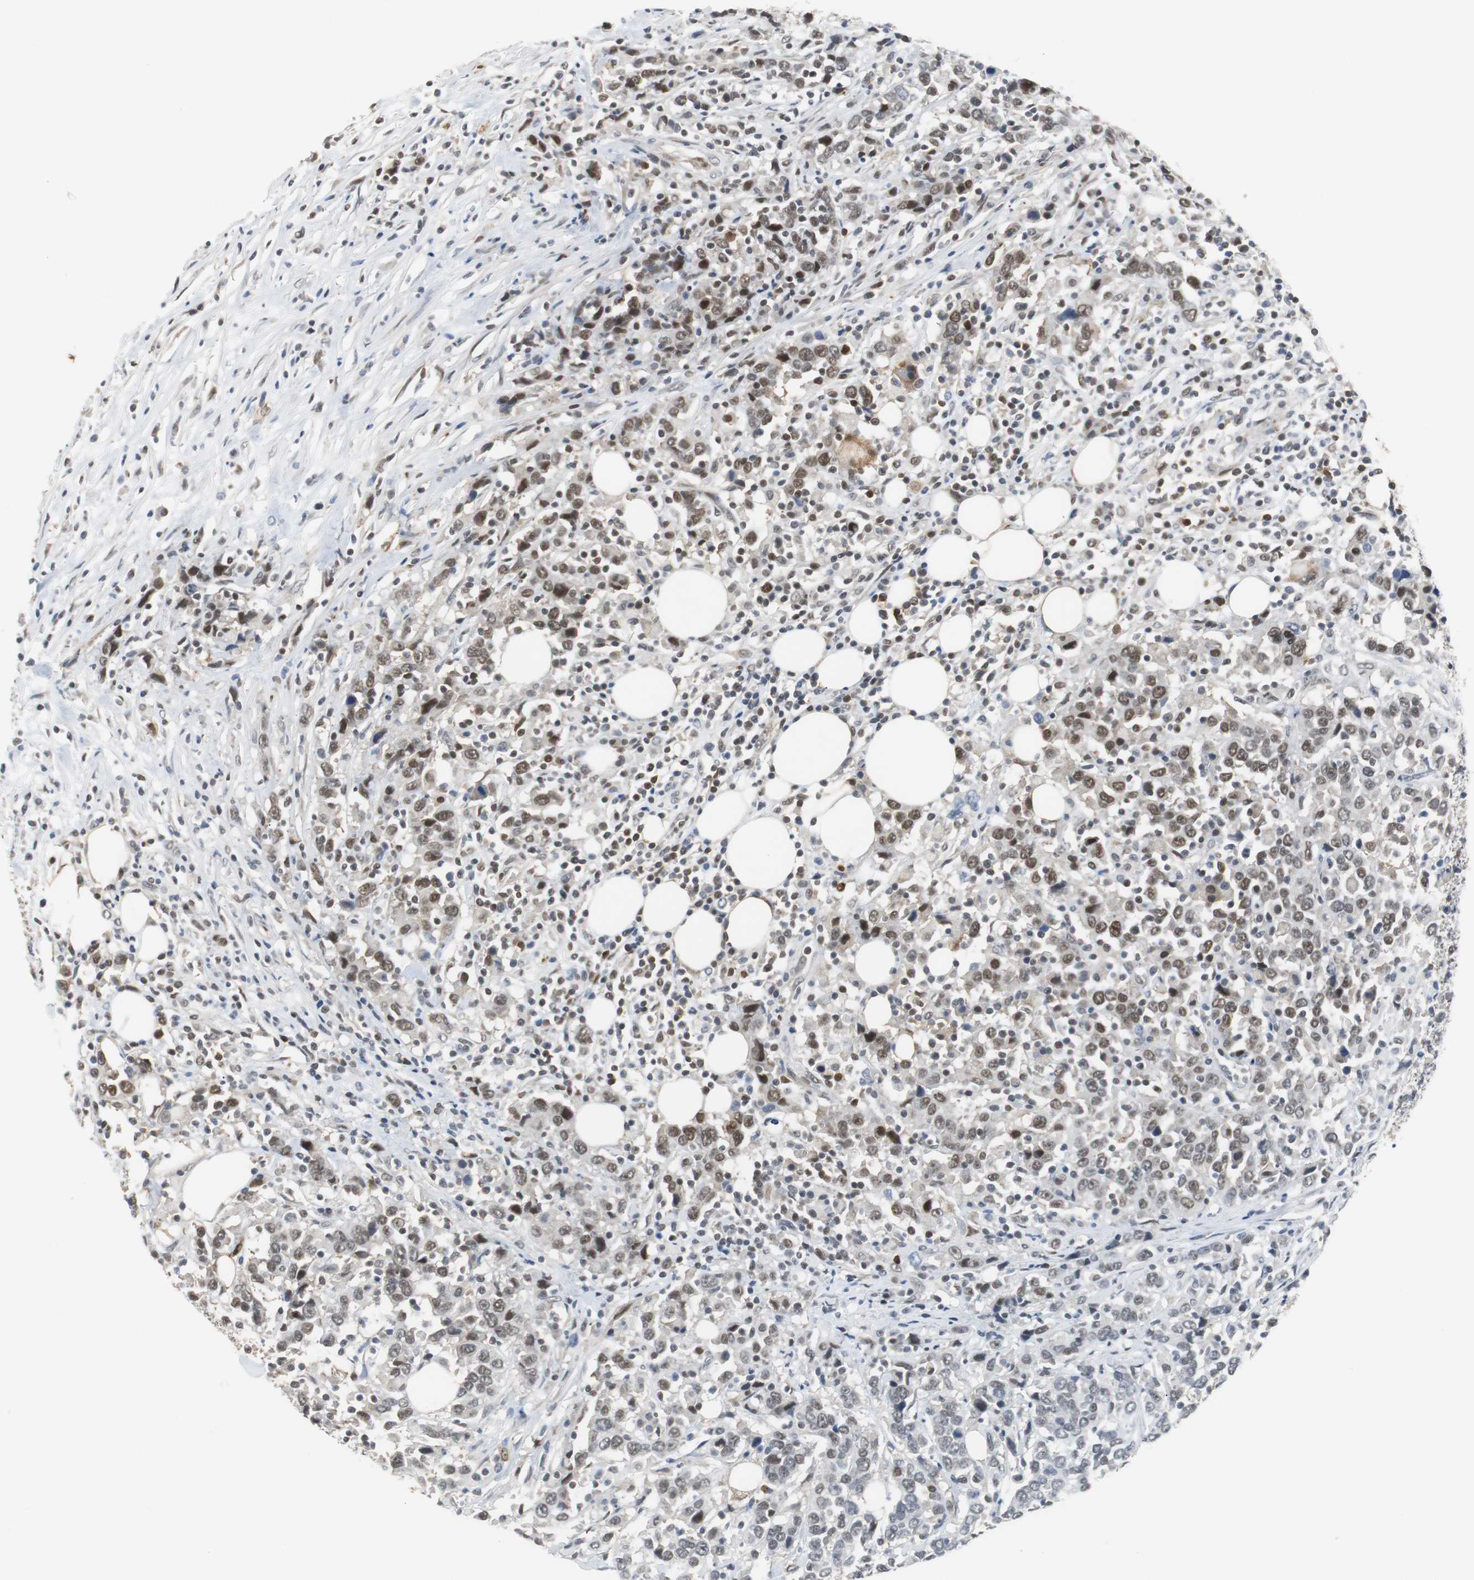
{"staining": {"intensity": "moderate", "quantity": "25%-75%", "location": "nuclear"}, "tissue": "urothelial cancer", "cell_type": "Tumor cells", "image_type": "cancer", "snomed": [{"axis": "morphology", "description": "Urothelial carcinoma, High grade"}, {"axis": "topography", "description": "Urinary bladder"}], "caption": "Immunohistochemical staining of urothelial carcinoma (high-grade) shows medium levels of moderate nuclear protein expression in about 25%-75% of tumor cells.", "gene": "SIRT1", "patient": {"sex": "male", "age": 61}}